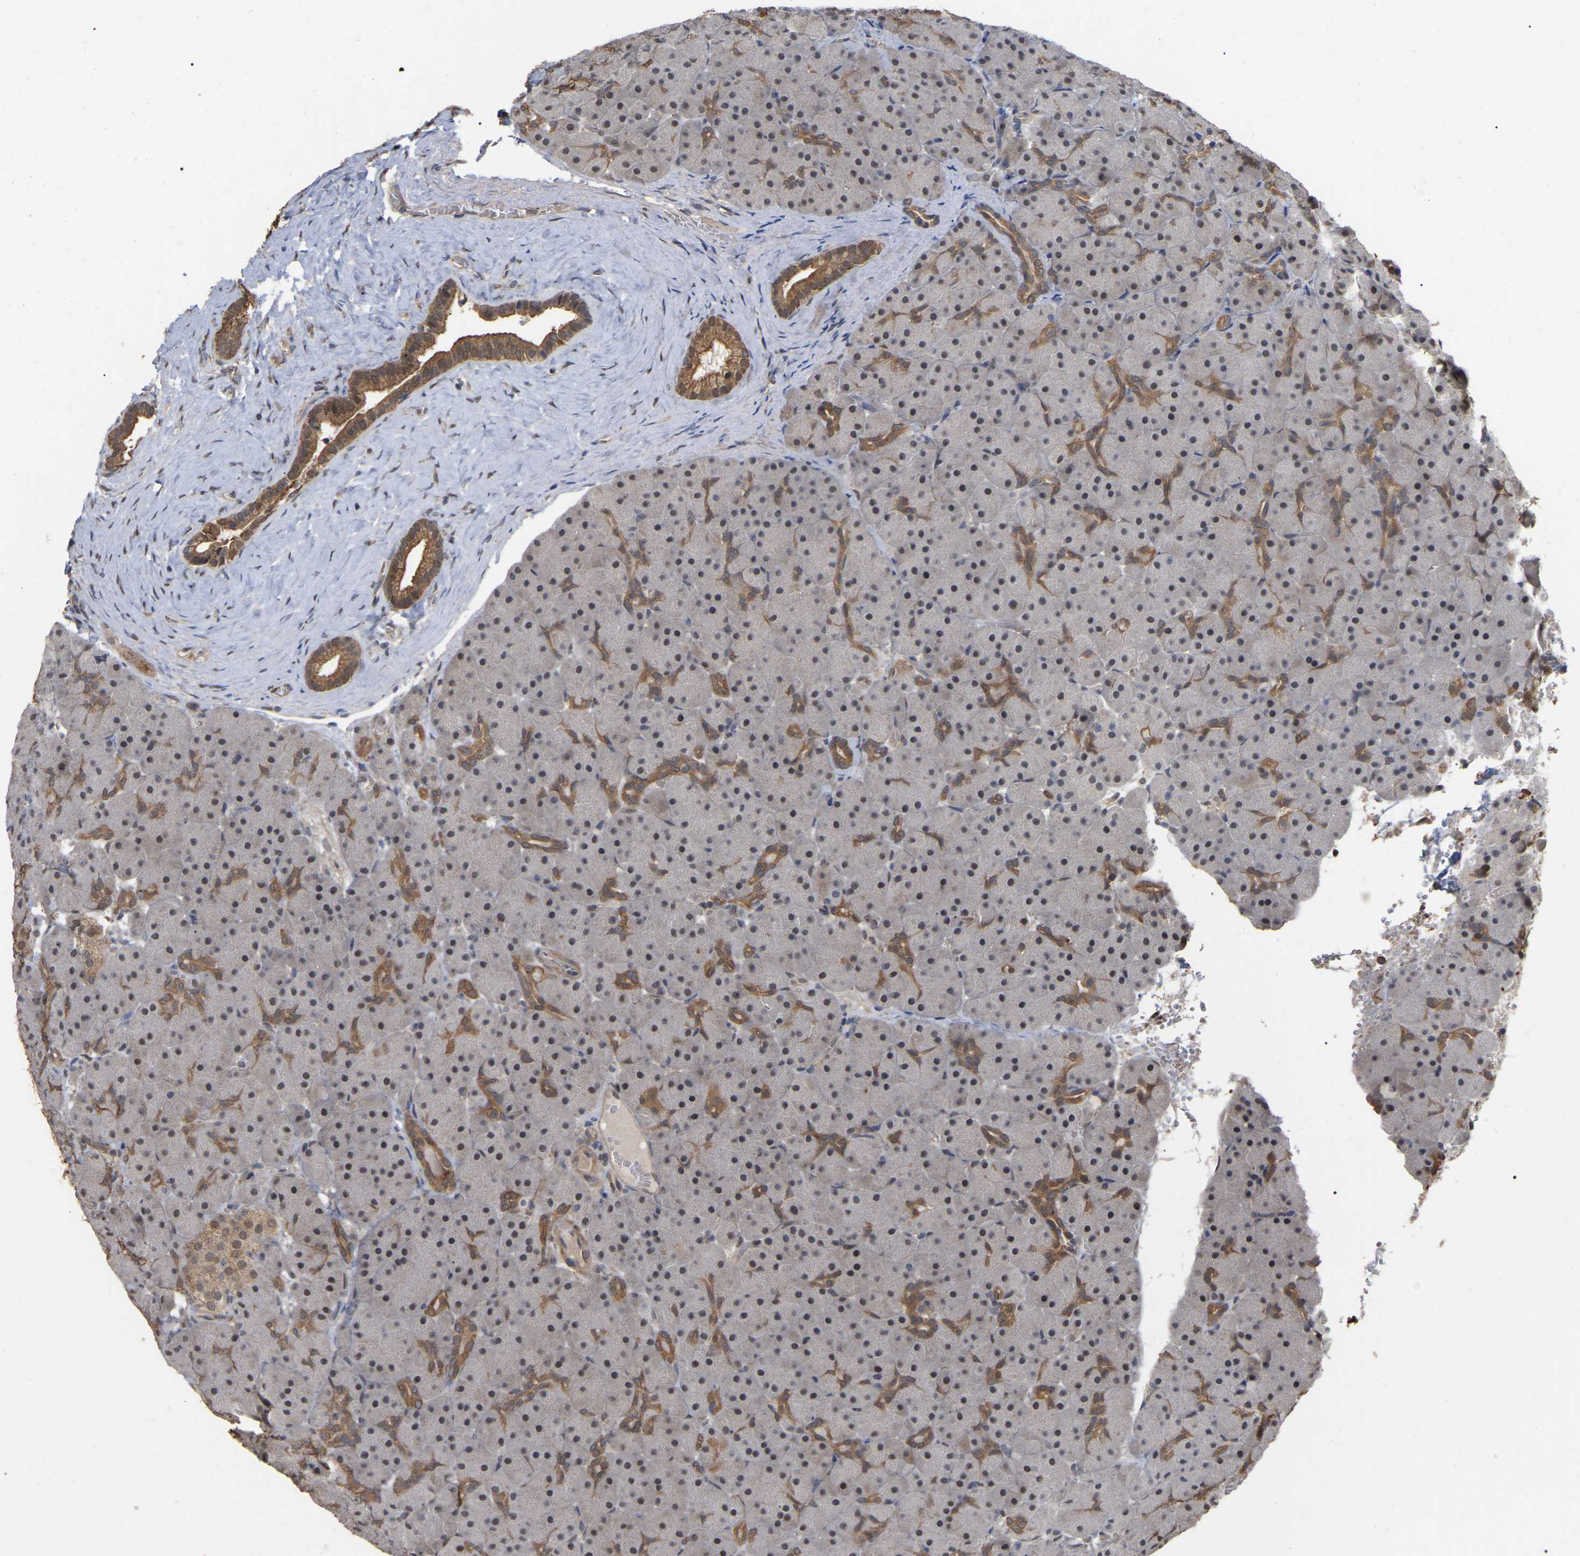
{"staining": {"intensity": "negative", "quantity": "none", "location": "none"}, "tissue": "pancreas", "cell_type": "Exocrine glandular cells", "image_type": "normal", "snomed": [{"axis": "morphology", "description": "Normal tissue, NOS"}, {"axis": "topography", "description": "Pancreas"}], "caption": "Human pancreas stained for a protein using IHC displays no expression in exocrine glandular cells.", "gene": "FAM219A", "patient": {"sex": "male", "age": 66}}